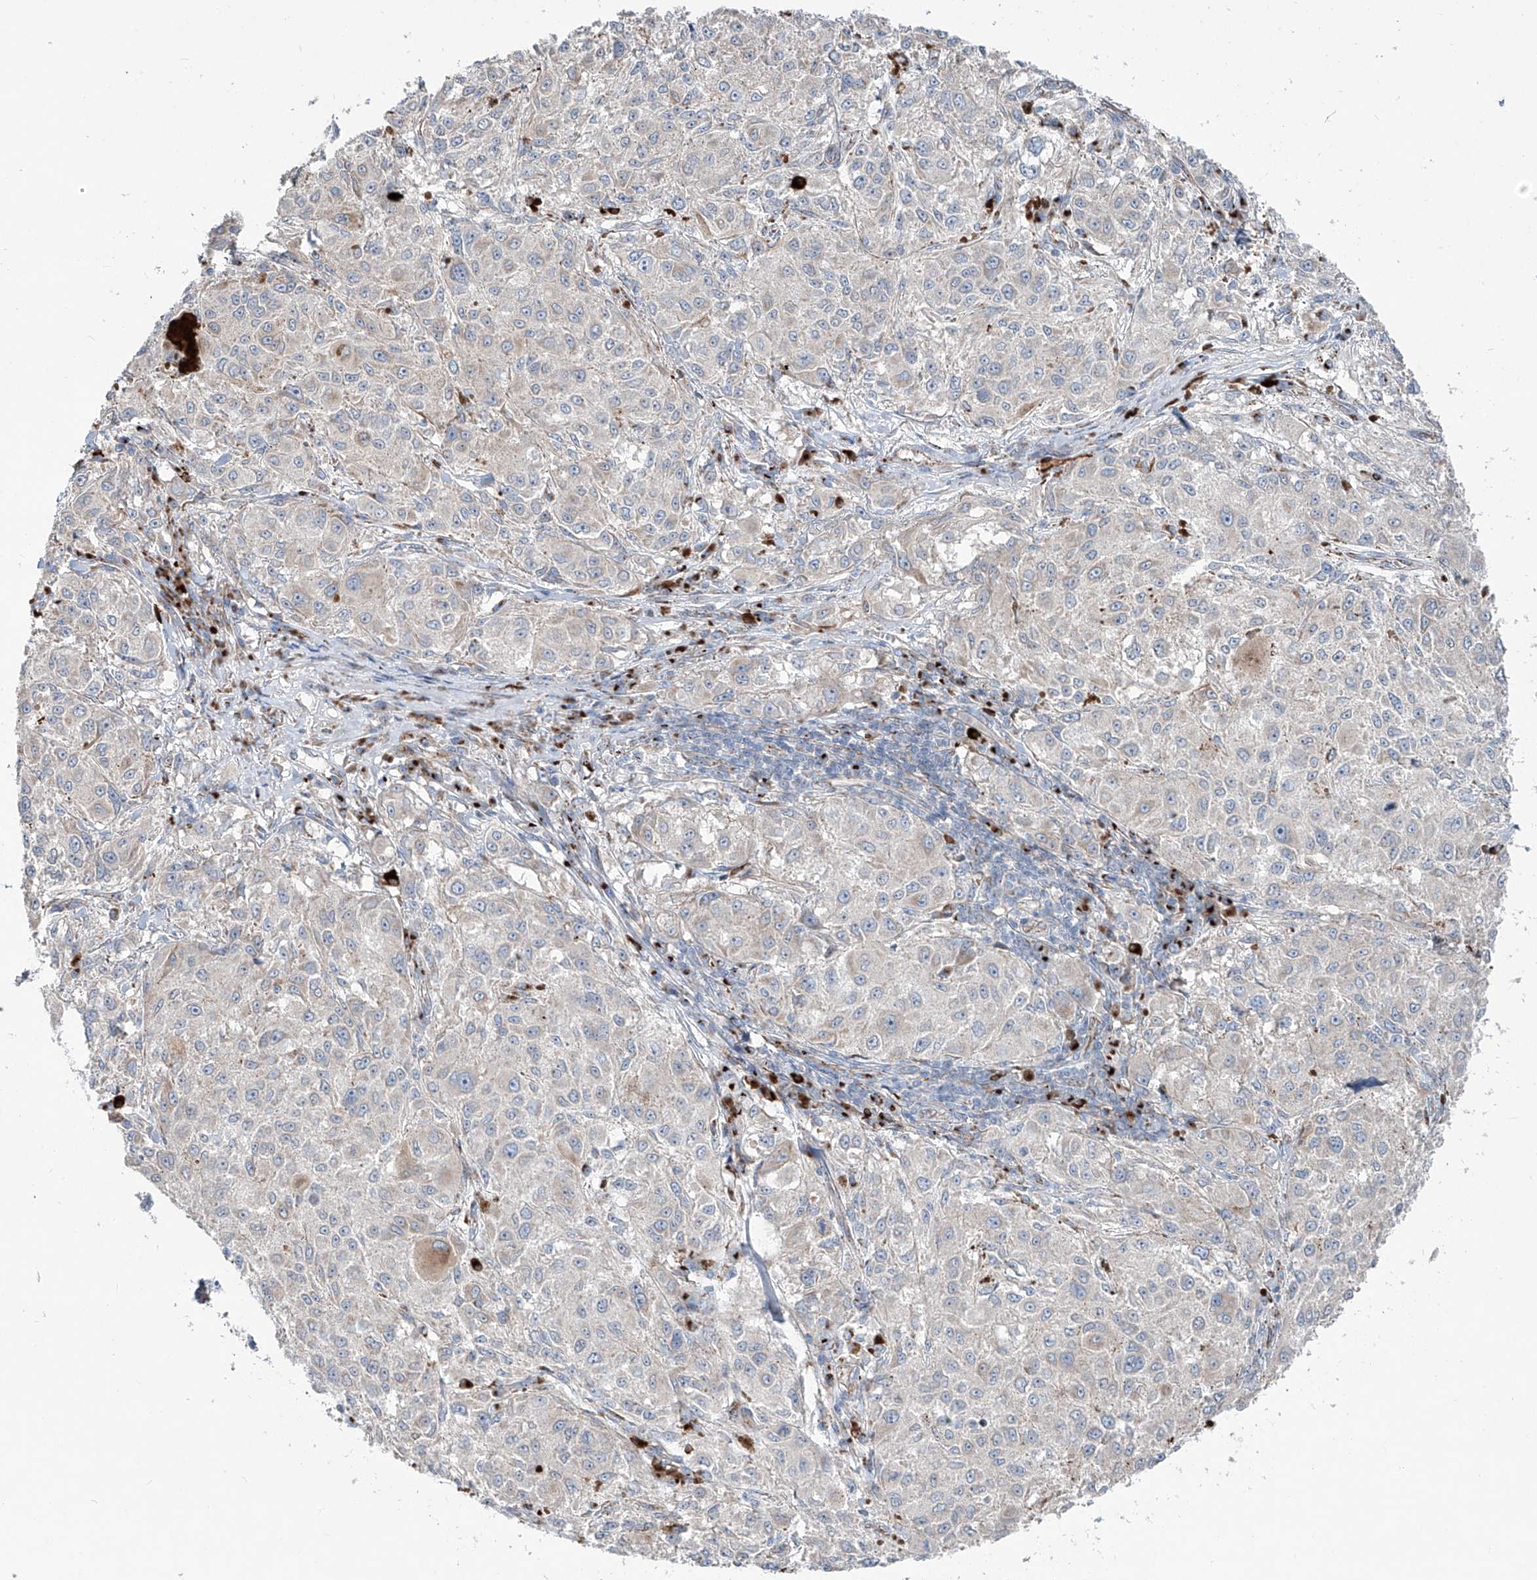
{"staining": {"intensity": "weak", "quantity": "<25%", "location": "cytoplasmic/membranous"}, "tissue": "melanoma", "cell_type": "Tumor cells", "image_type": "cancer", "snomed": [{"axis": "morphology", "description": "Necrosis, NOS"}, {"axis": "morphology", "description": "Malignant melanoma, NOS"}, {"axis": "topography", "description": "Skin"}], "caption": "IHC of human malignant melanoma reveals no positivity in tumor cells.", "gene": "CDH5", "patient": {"sex": "female", "age": 87}}